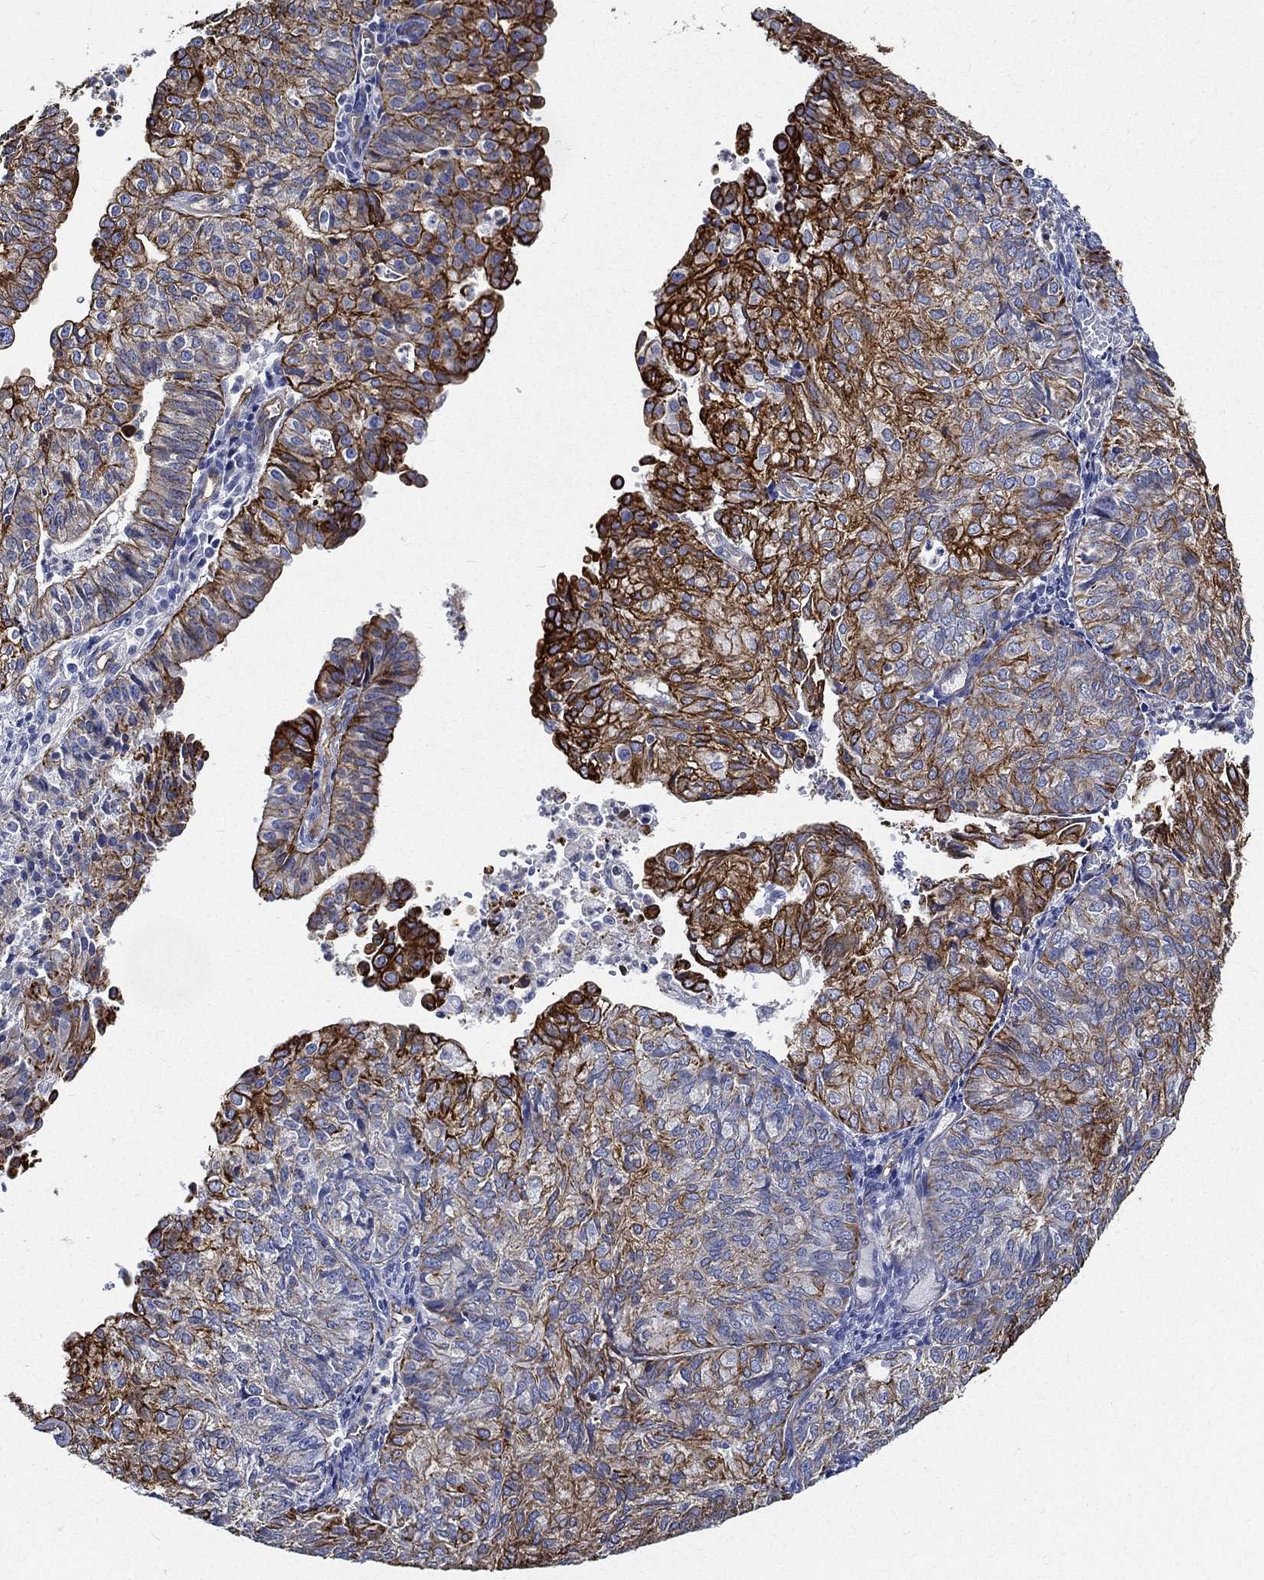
{"staining": {"intensity": "strong", "quantity": "25%-75%", "location": "cytoplasmic/membranous"}, "tissue": "endometrial cancer", "cell_type": "Tumor cells", "image_type": "cancer", "snomed": [{"axis": "morphology", "description": "Adenocarcinoma, NOS"}, {"axis": "topography", "description": "Endometrium"}], "caption": "Protein staining of endometrial cancer (adenocarcinoma) tissue demonstrates strong cytoplasmic/membranous expression in about 25%-75% of tumor cells.", "gene": "NEDD9", "patient": {"sex": "female", "age": 82}}